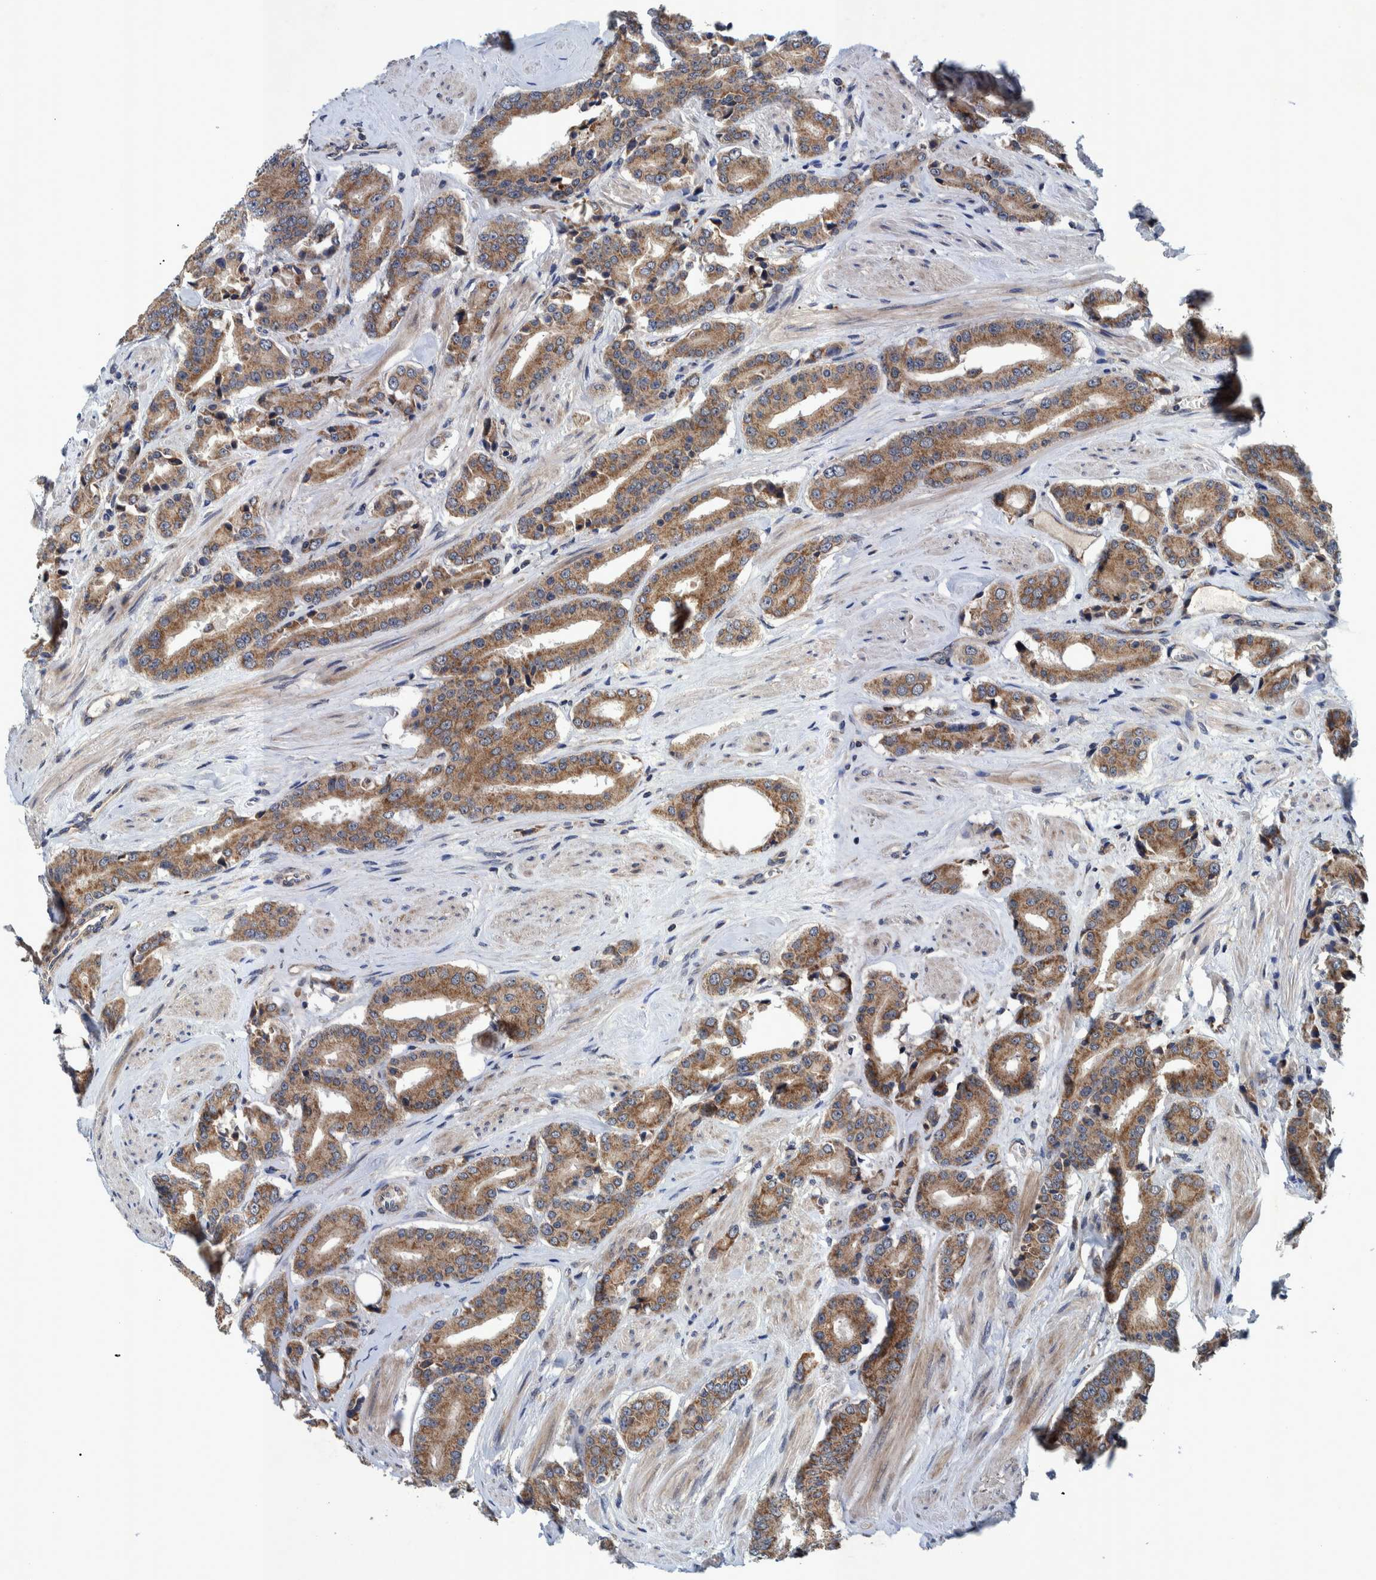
{"staining": {"intensity": "moderate", "quantity": ">75%", "location": "cytoplasmic/membranous"}, "tissue": "prostate cancer", "cell_type": "Tumor cells", "image_type": "cancer", "snomed": [{"axis": "morphology", "description": "Adenocarcinoma, High grade"}, {"axis": "topography", "description": "Prostate"}], "caption": "A medium amount of moderate cytoplasmic/membranous expression is identified in about >75% of tumor cells in prostate high-grade adenocarcinoma tissue. (brown staining indicates protein expression, while blue staining denotes nuclei).", "gene": "MRPS7", "patient": {"sex": "male", "age": 71}}